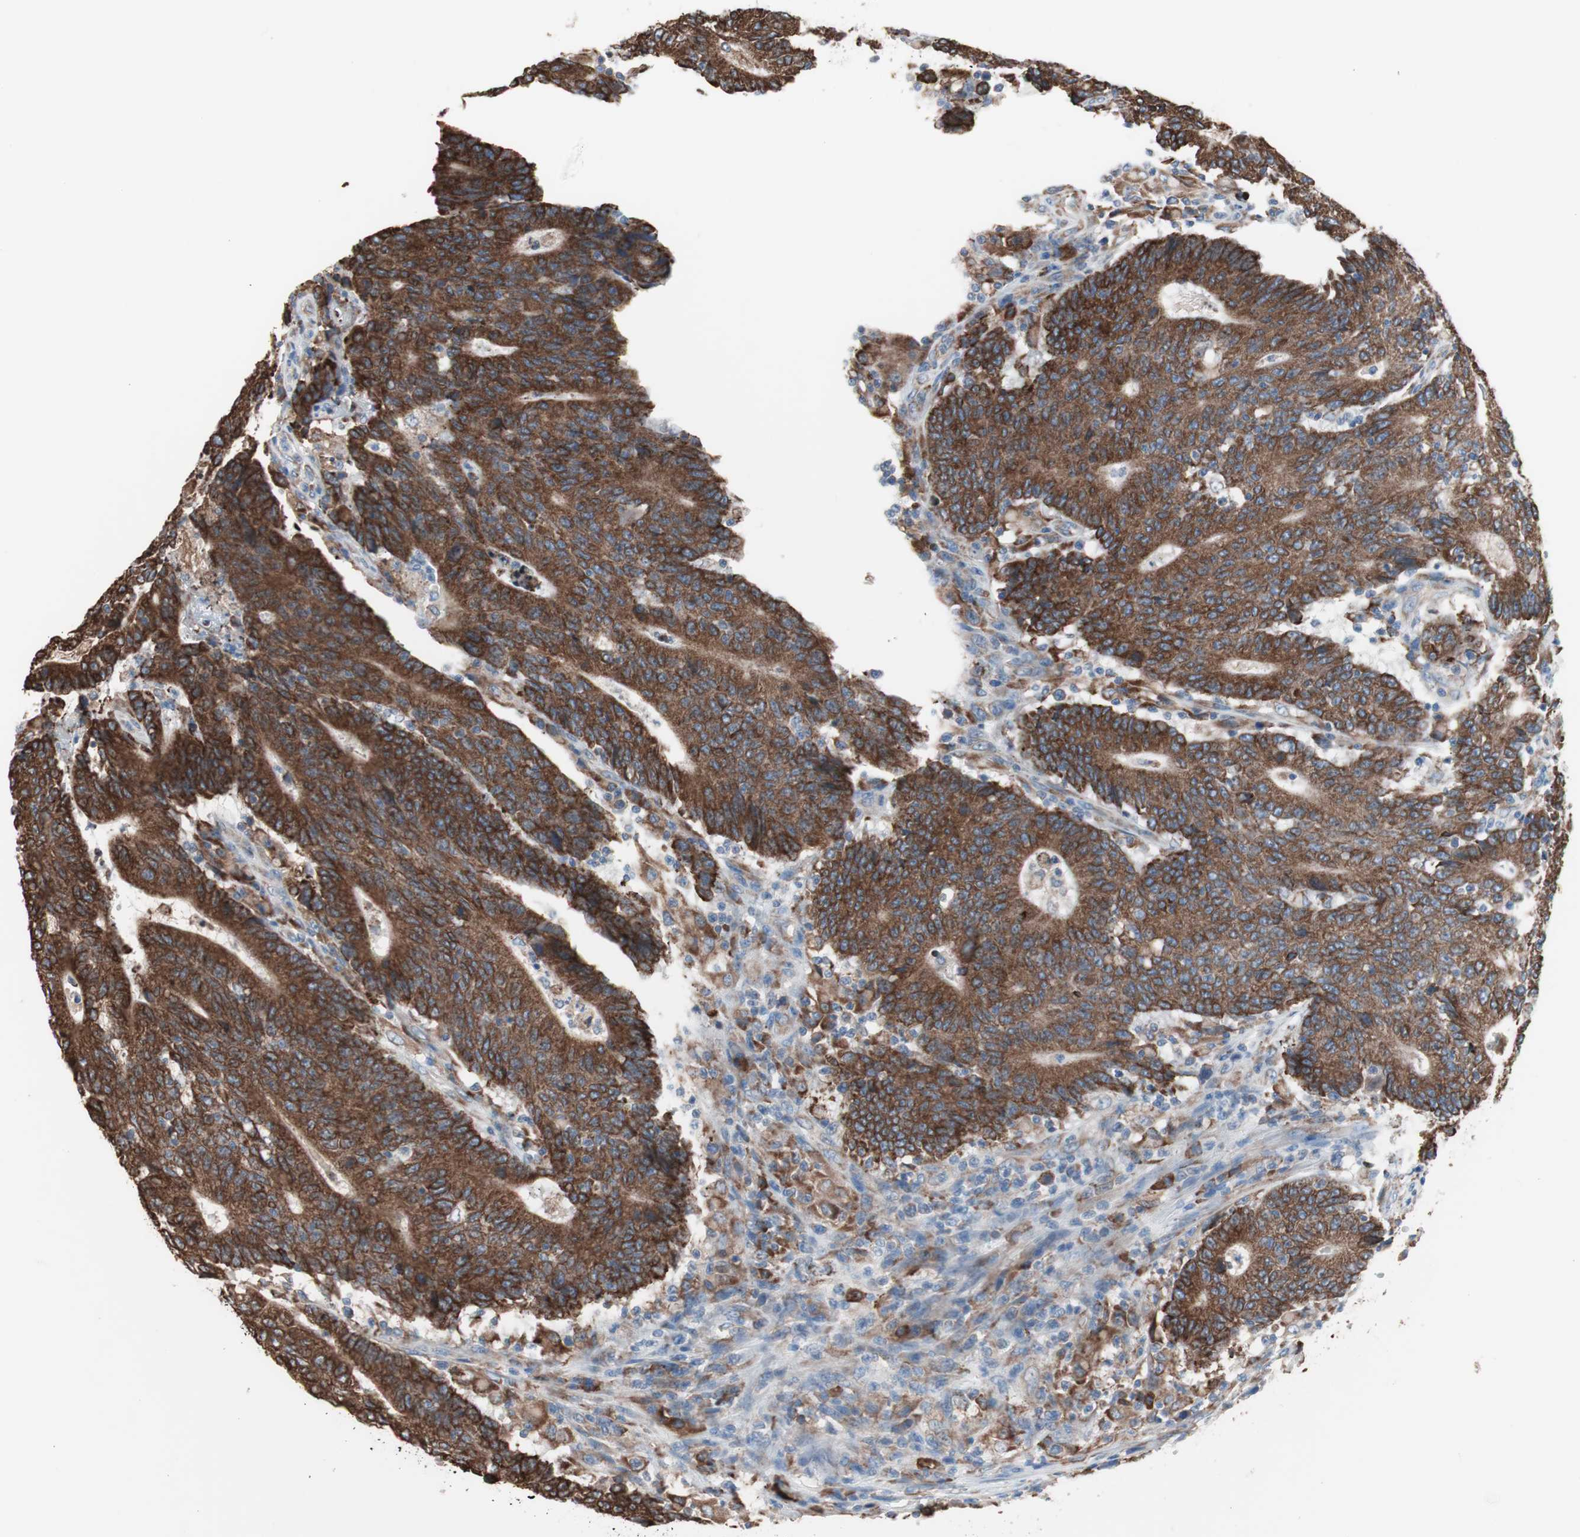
{"staining": {"intensity": "strong", "quantity": ">75%", "location": "cytoplasmic/membranous"}, "tissue": "colorectal cancer", "cell_type": "Tumor cells", "image_type": "cancer", "snomed": [{"axis": "morphology", "description": "Normal tissue, NOS"}, {"axis": "morphology", "description": "Adenocarcinoma, NOS"}, {"axis": "topography", "description": "Colon"}], "caption": "Immunohistochemical staining of colorectal cancer (adenocarcinoma) shows high levels of strong cytoplasmic/membranous protein staining in about >75% of tumor cells.", "gene": "SLC27A4", "patient": {"sex": "female", "age": 75}}